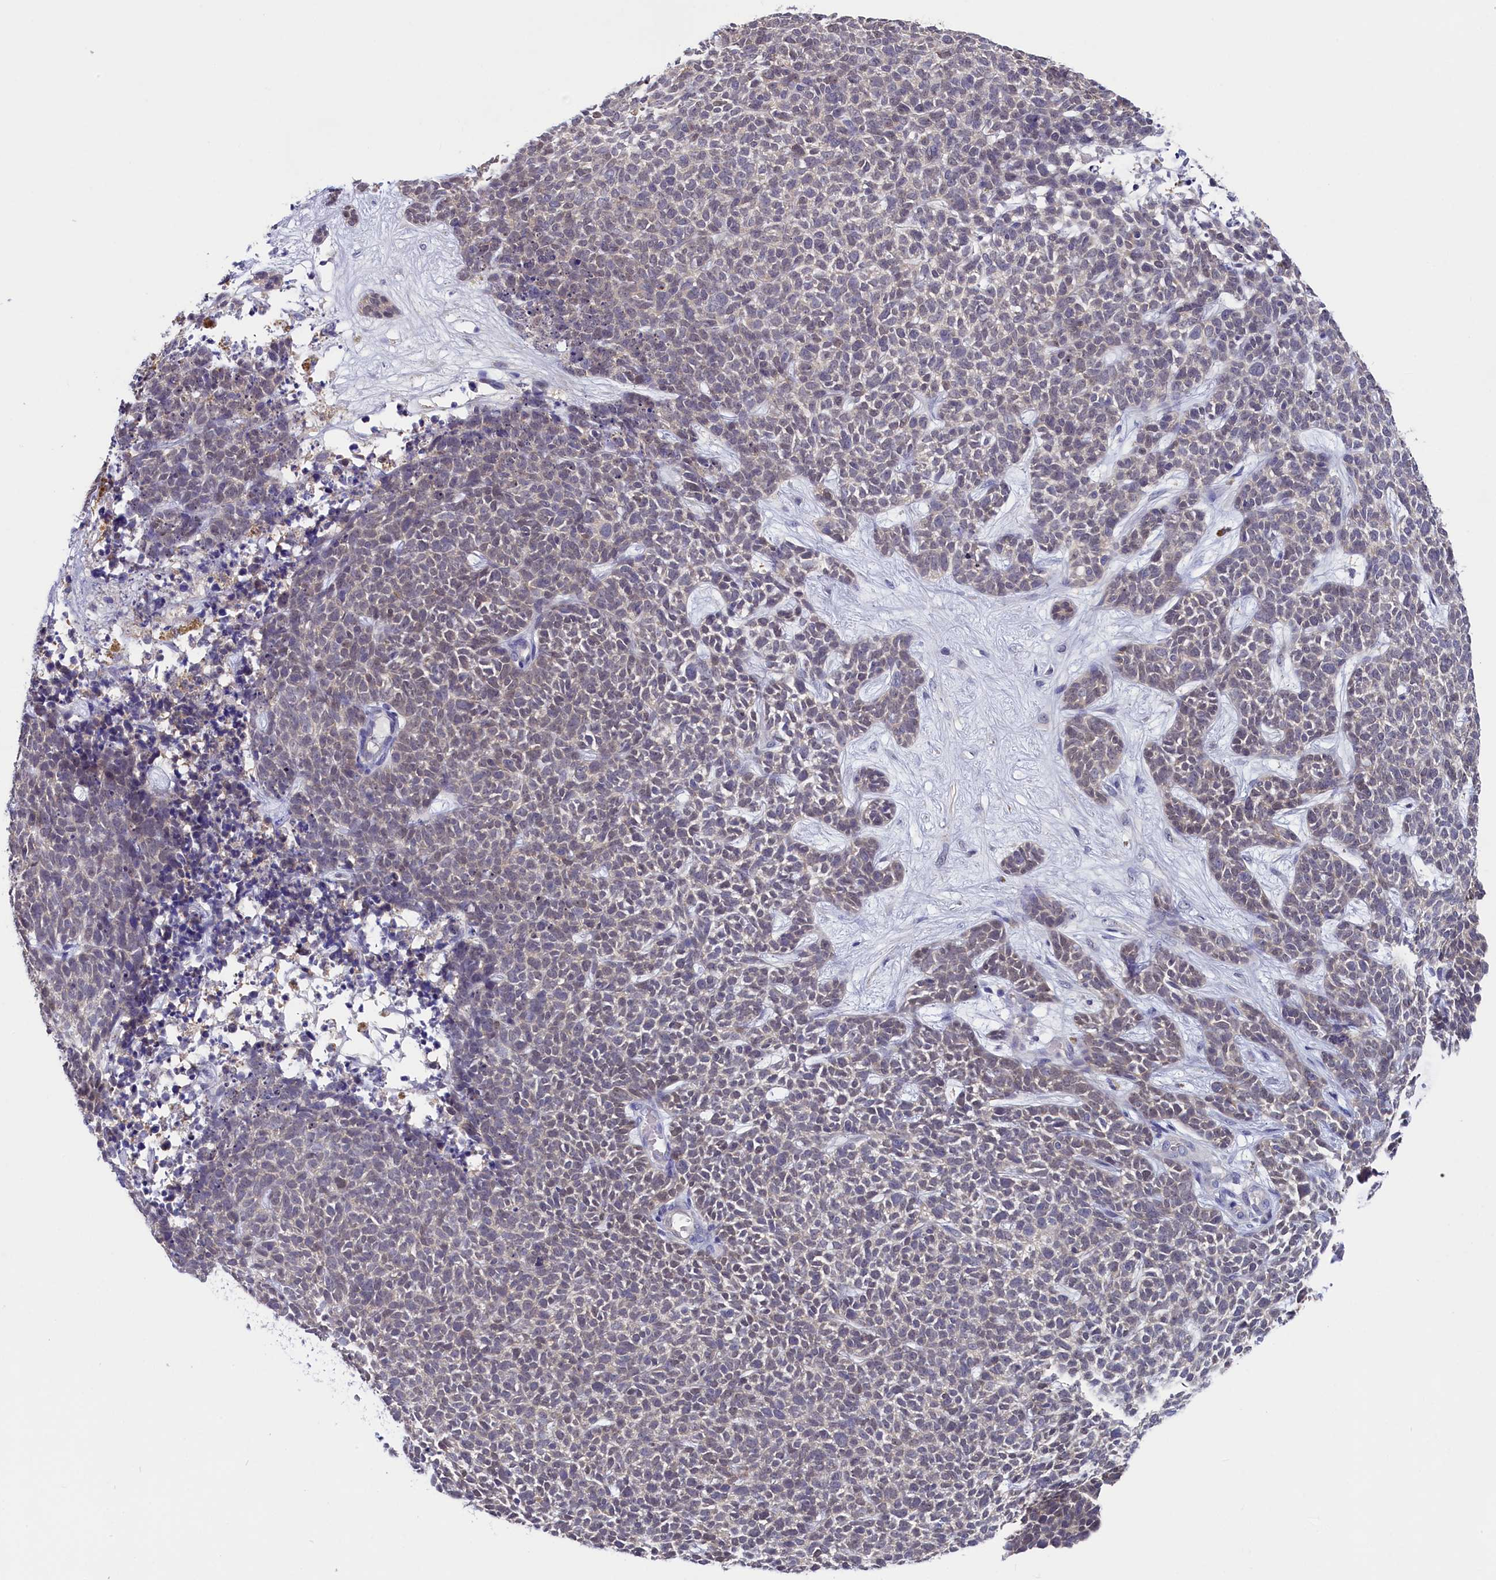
{"staining": {"intensity": "negative", "quantity": "none", "location": "none"}, "tissue": "skin cancer", "cell_type": "Tumor cells", "image_type": "cancer", "snomed": [{"axis": "morphology", "description": "Basal cell carcinoma"}, {"axis": "topography", "description": "Skin"}], "caption": "High power microscopy histopathology image of an immunohistochemistry micrograph of skin cancer (basal cell carcinoma), revealing no significant expression in tumor cells.", "gene": "C11orf54", "patient": {"sex": "female", "age": 84}}